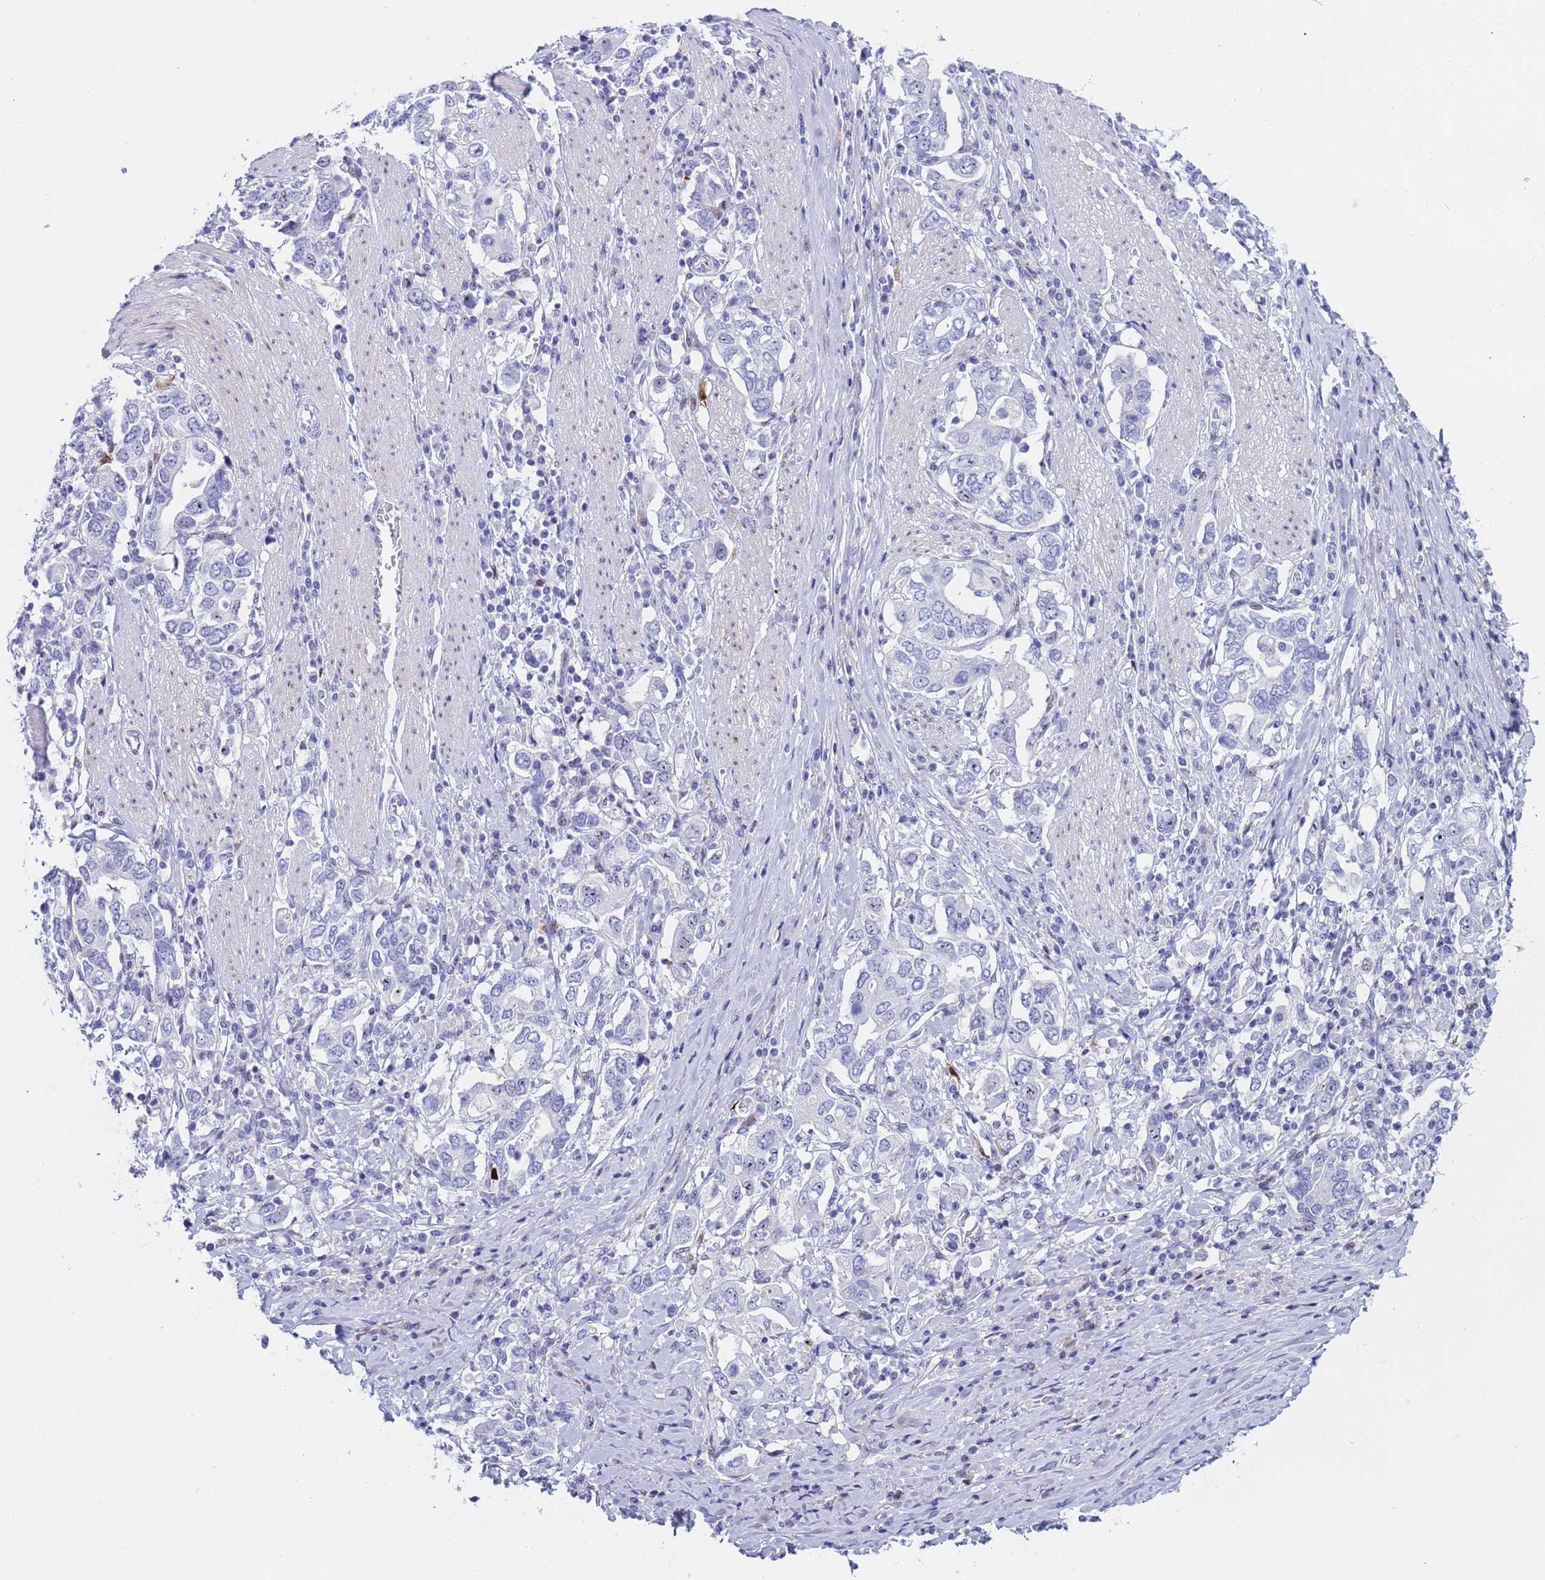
{"staining": {"intensity": "negative", "quantity": "none", "location": "none"}, "tissue": "stomach cancer", "cell_type": "Tumor cells", "image_type": "cancer", "snomed": [{"axis": "morphology", "description": "Adenocarcinoma, NOS"}, {"axis": "topography", "description": "Stomach, upper"}, {"axis": "topography", "description": "Stomach"}], "caption": "The micrograph displays no significant expression in tumor cells of stomach adenocarcinoma. (DAB immunohistochemistry, high magnification).", "gene": "POP5", "patient": {"sex": "male", "age": 62}}